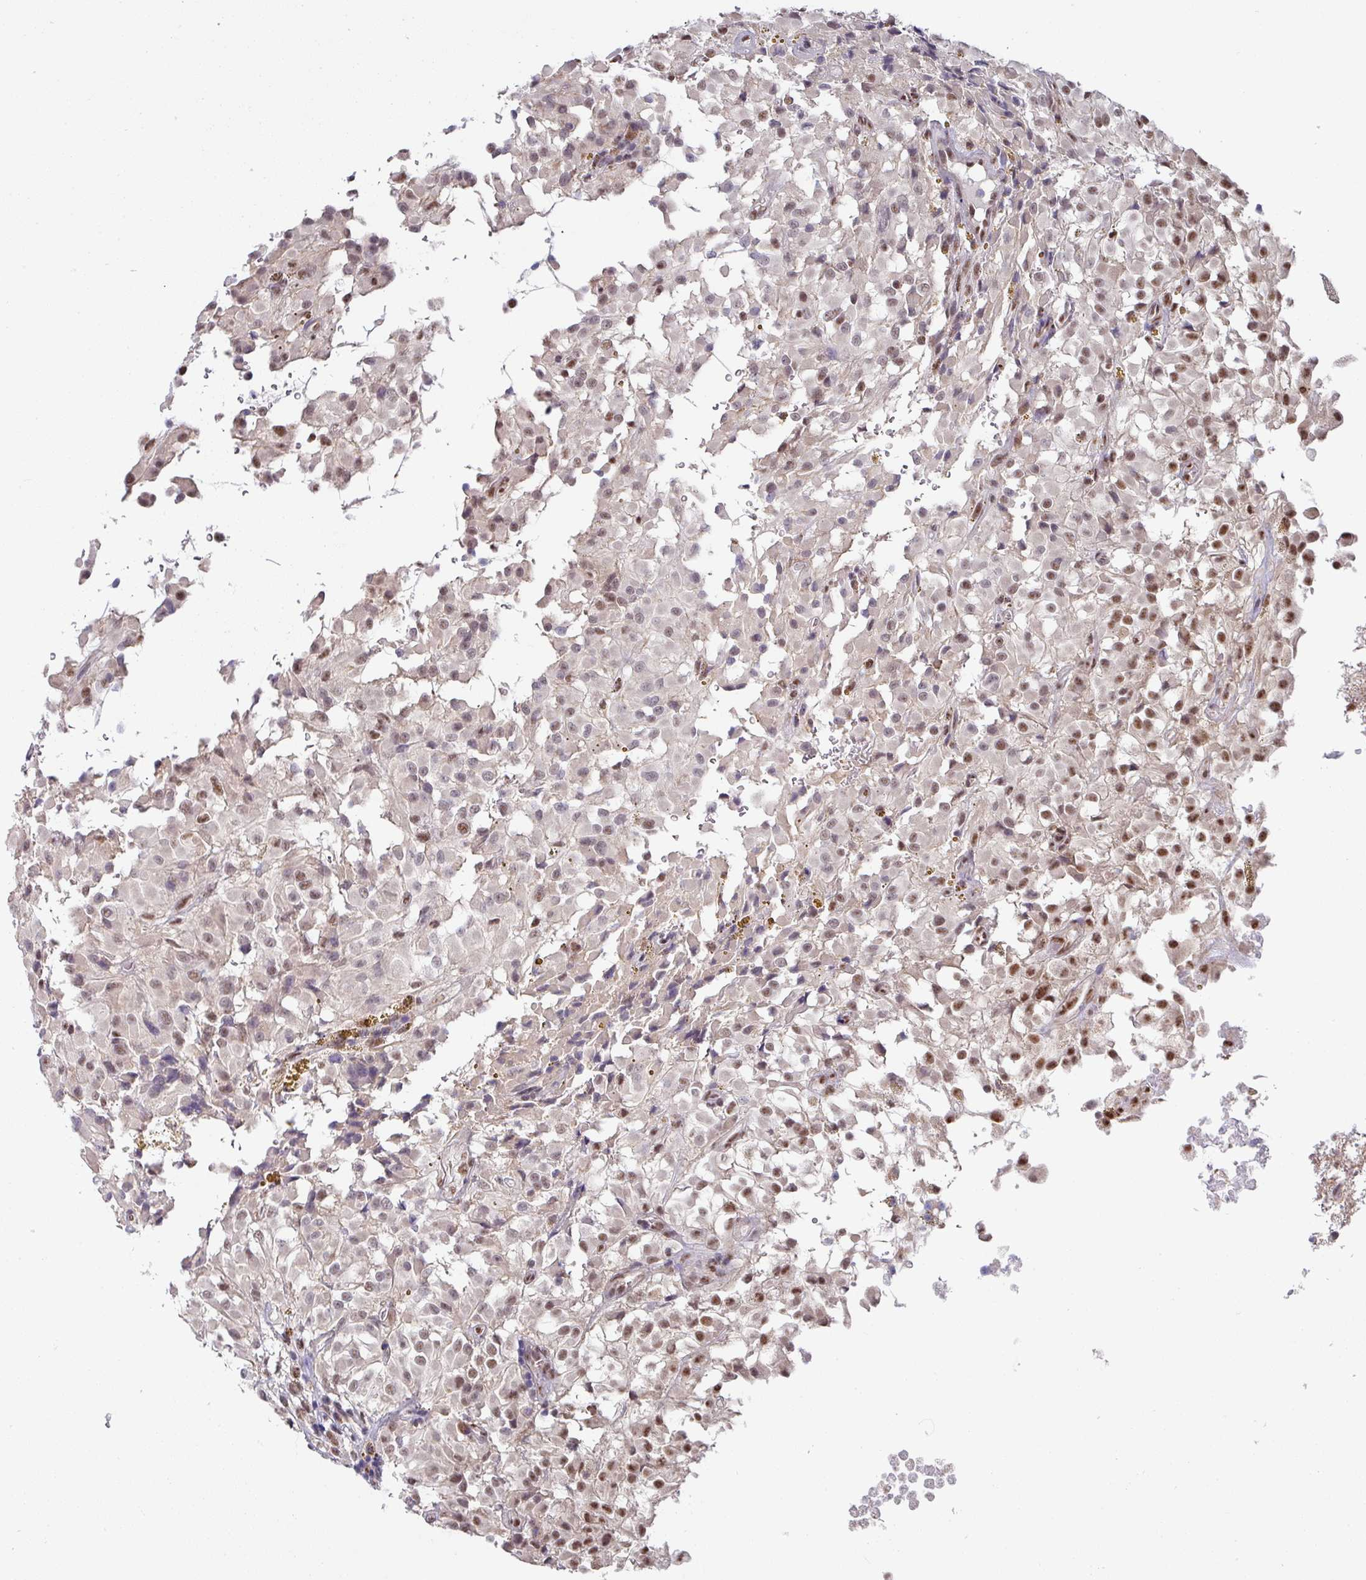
{"staining": {"intensity": "moderate", "quantity": "25%-75%", "location": "nuclear"}, "tissue": "glioma", "cell_type": "Tumor cells", "image_type": "cancer", "snomed": [{"axis": "morphology", "description": "Glioma, malignant, High grade"}, {"axis": "topography", "description": "Brain"}], "caption": "Malignant glioma (high-grade) stained with a protein marker shows moderate staining in tumor cells.", "gene": "TMED5", "patient": {"sex": "female", "age": 59}}